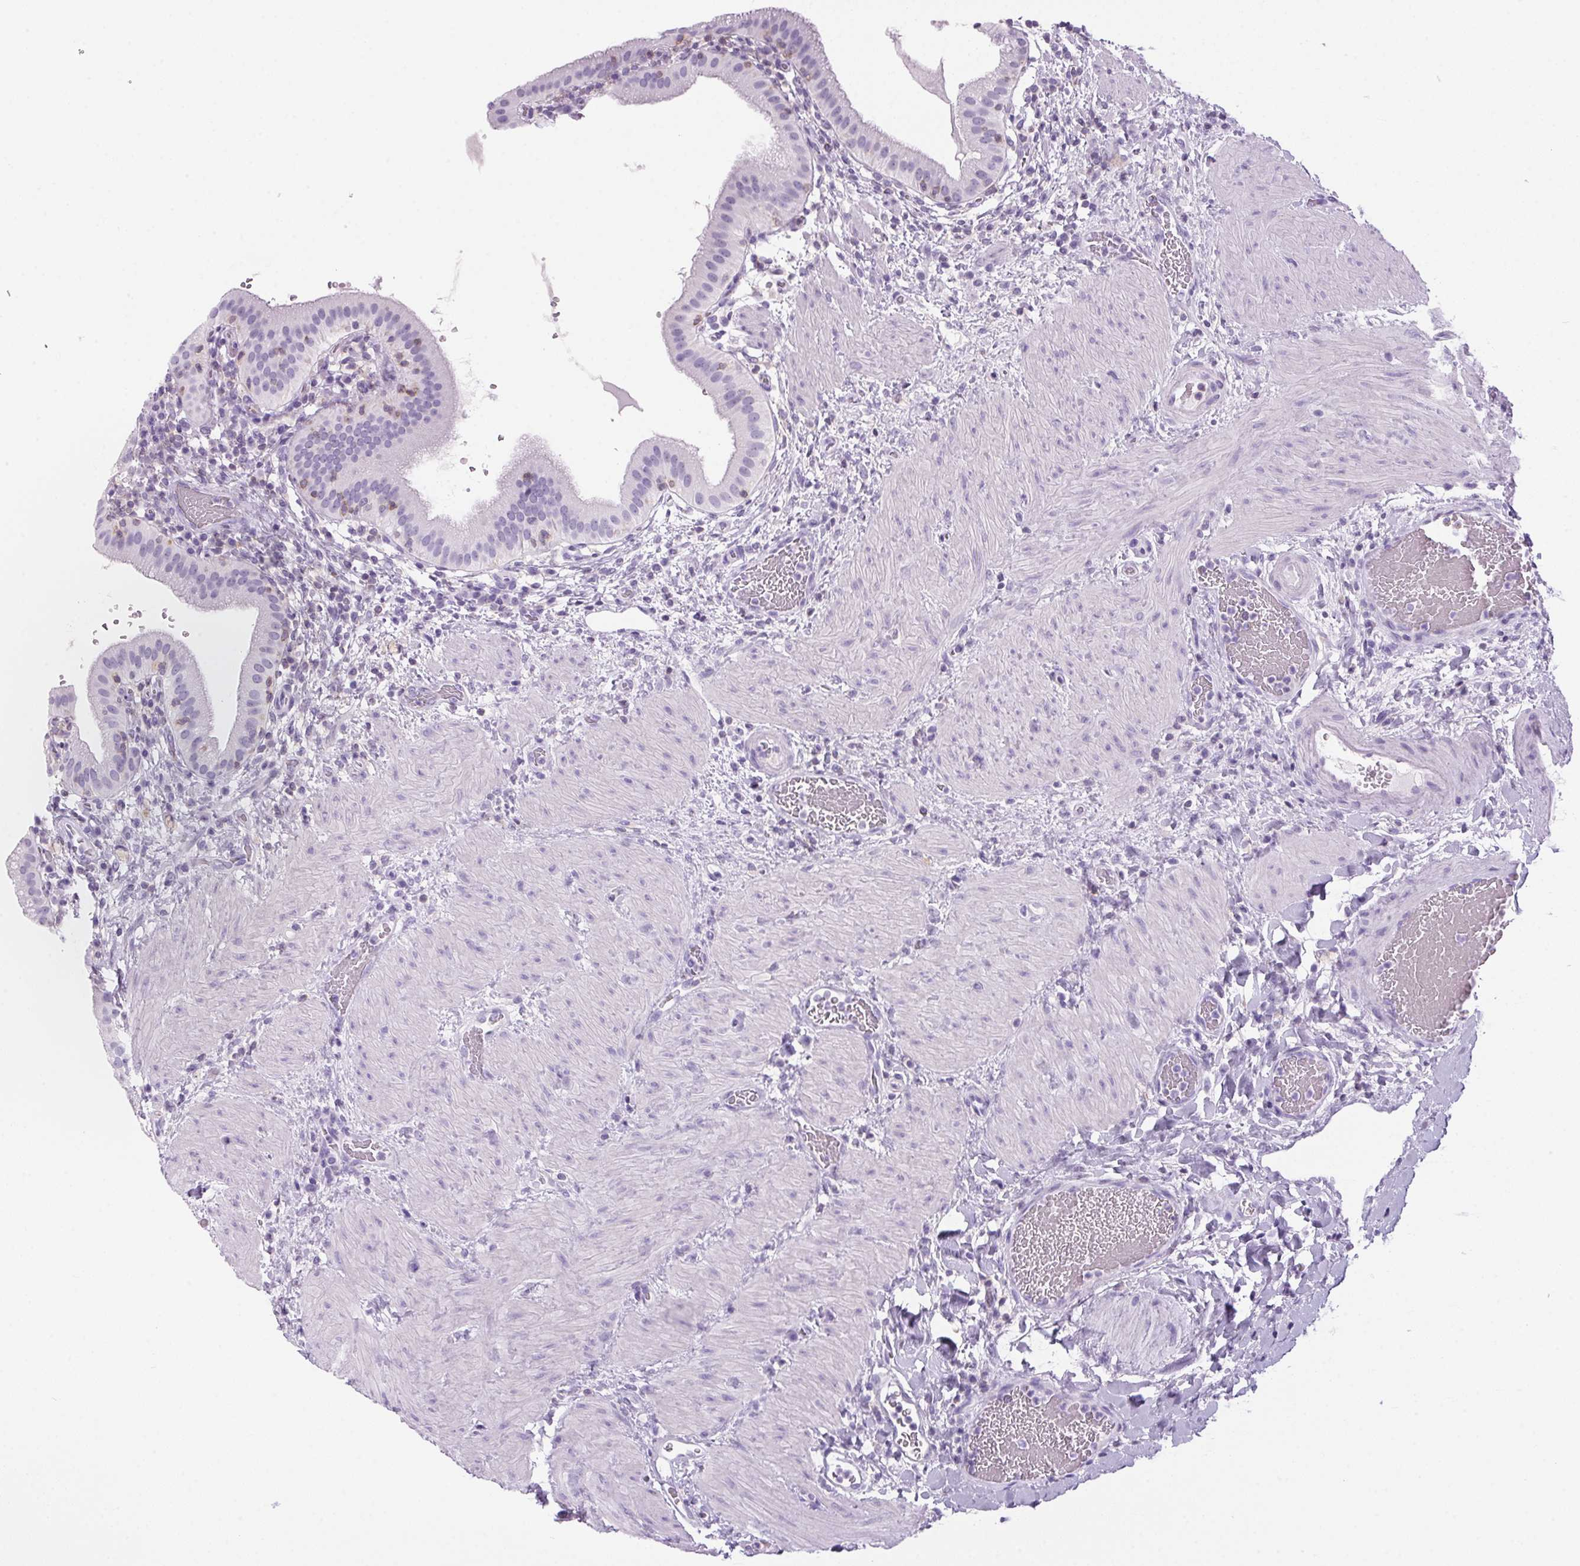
{"staining": {"intensity": "negative", "quantity": "none", "location": "none"}, "tissue": "gallbladder", "cell_type": "Glandular cells", "image_type": "normal", "snomed": [{"axis": "morphology", "description": "Normal tissue, NOS"}, {"axis": "topography", "description": "Gallbladder"}], "caption": "High magnification brightfield microscopy of normal gallbladder stained with DAB (brown) and counterstained with hematoxylin (blue): glandular cells show no significant expression.", "gene": "S100A2", "patient": {"sex": "male", "age": 26}}